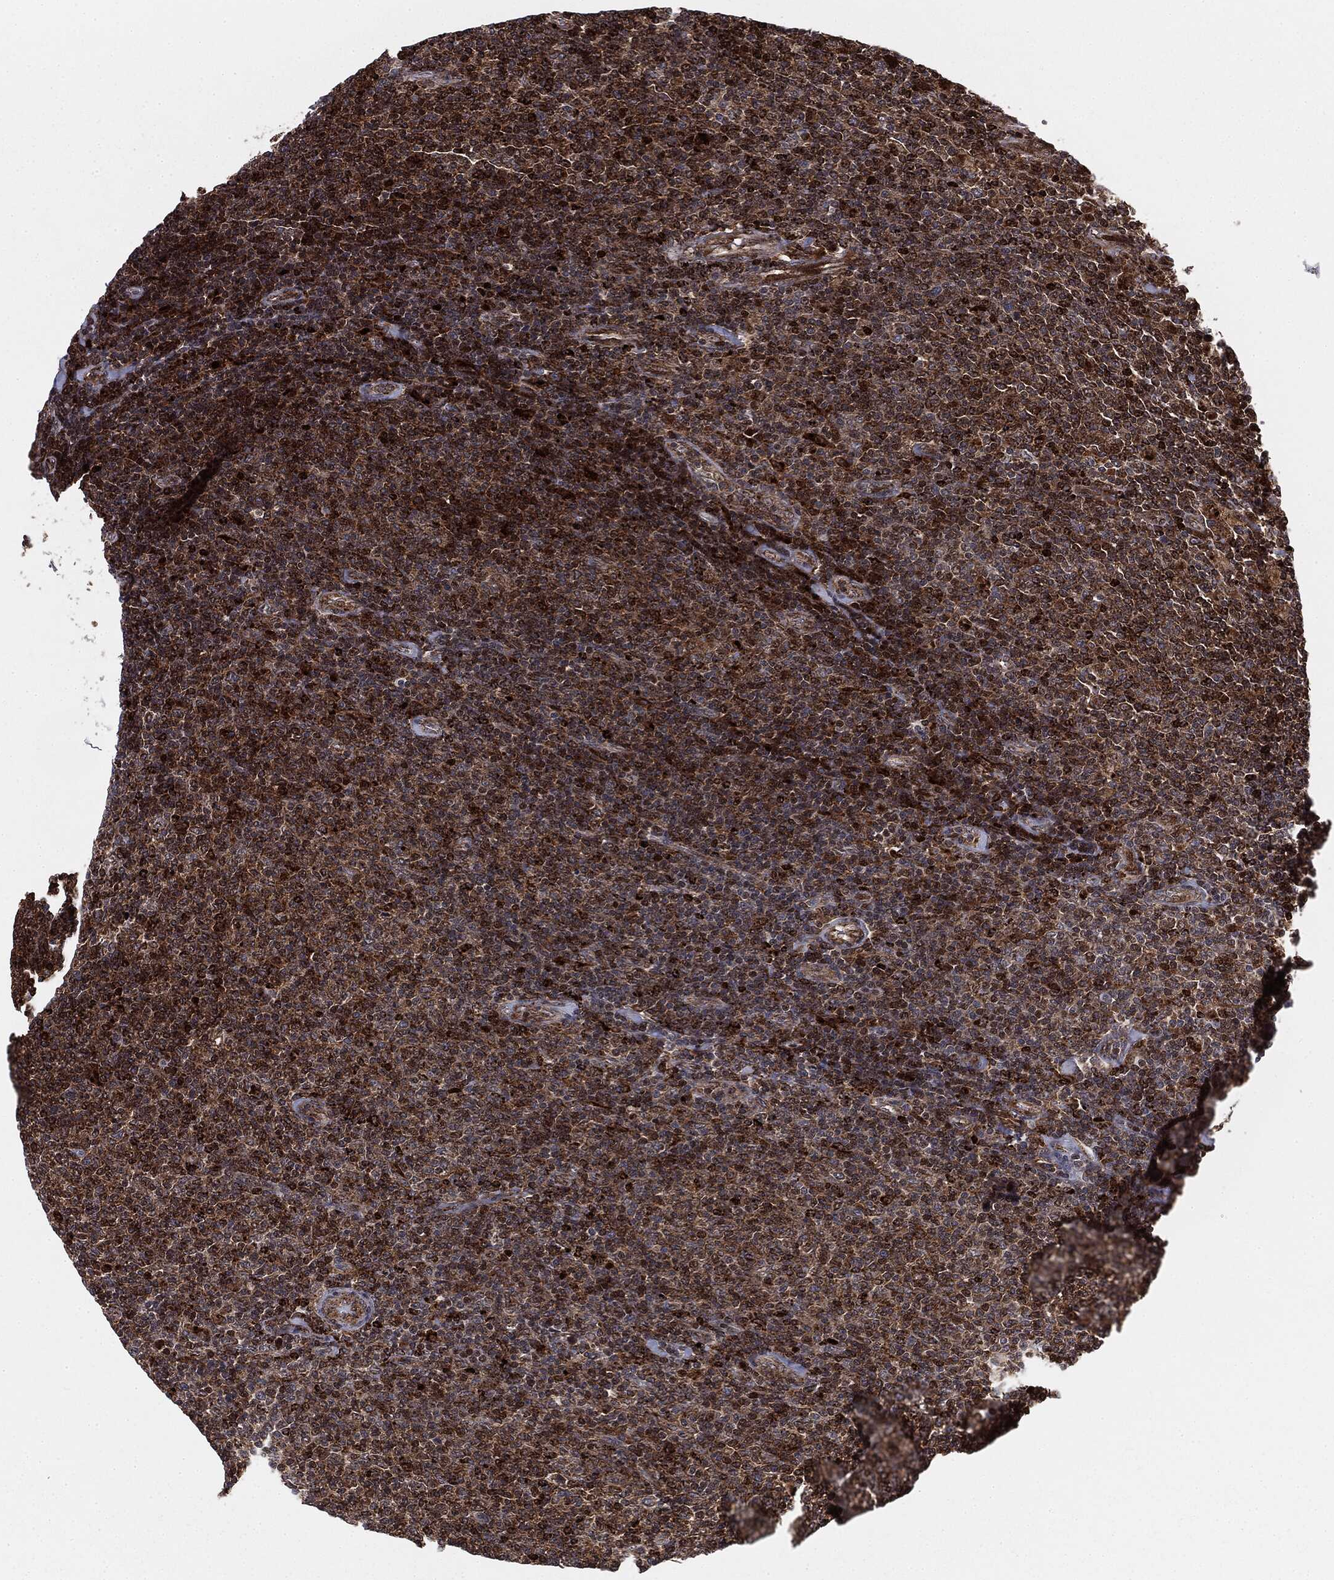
{"staining": {"intensity": "strong", "quantity": ">75%", "location": "cytoplasmic/membranous,nuclear"}, "tissue": "lymphoma", "cell_type": "Tumor cells", "image_type": "cancer", "snomed": [{"axis": "morphology", "description": "Malignant lymphoma, non-Hodgkin's type, Low grade"}, {"axis": "topography", "description": "Lymph node"}], "caption": "Brown immunohistochemical staining in human lymphoma displays strong cytoplasmic/membranous and nuclear expression in about >75% of tumor cells.", "gene": "PTEN", "patient": {"sex": "male", "age": 52}}